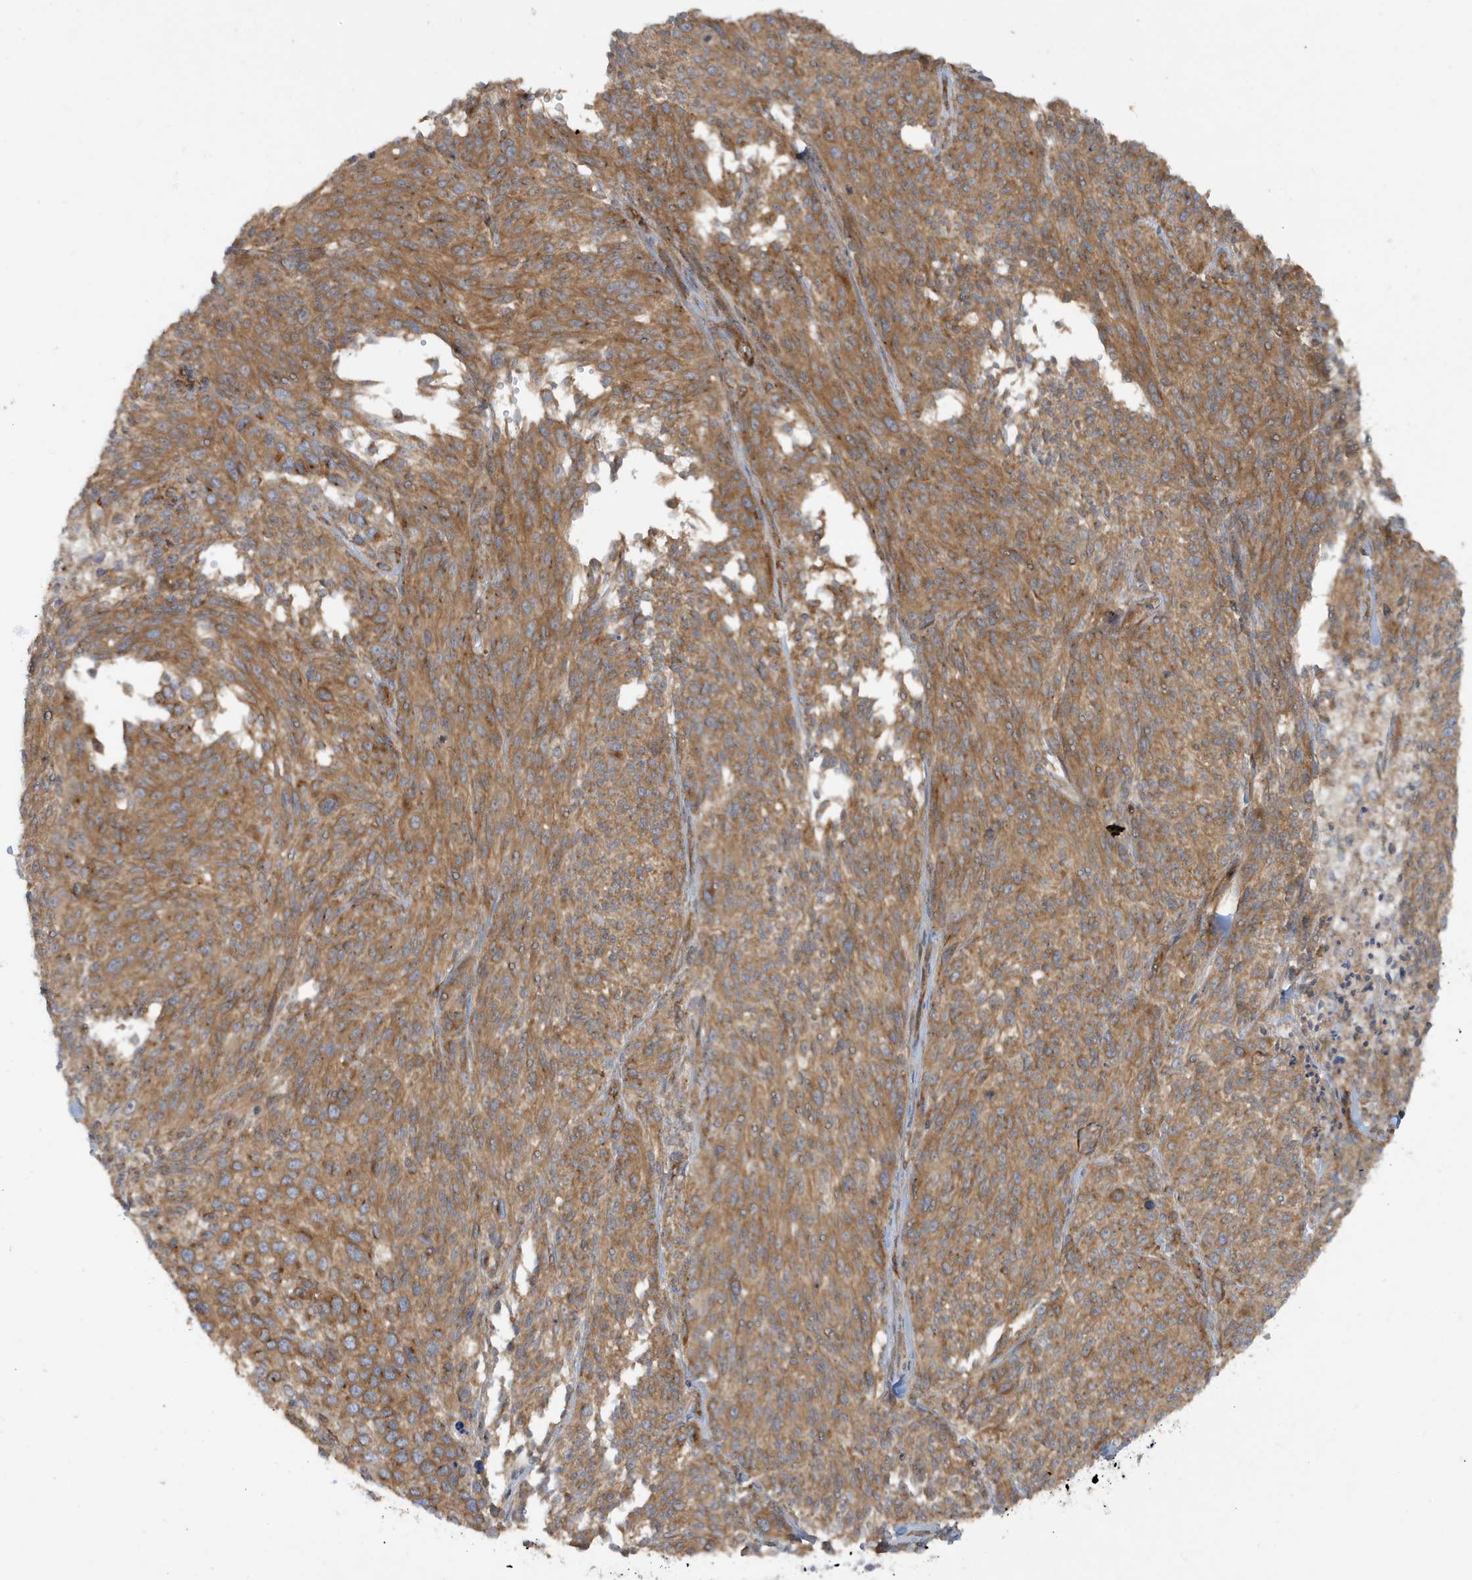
{"staining": {"intensity": "moderate", "quantity": ">75%", "location": "cytoplasmic/membranous"}, "tissue": "melanoma", "cell_type": "Tumor cells", "image_type": "cancer", "snomed": [{"axis": "morphology", "description": "Malignant melanoma, NOS"}, {"axis": "topography", "description": "Skin of trunk"}], "caption": "Protein staining displays moderate cytoplasmic/membranous expression in approximately >75% of tumor cells in melanoma.", "gene": "ATP23", "patient": {"sex": "male", "age": 71}}